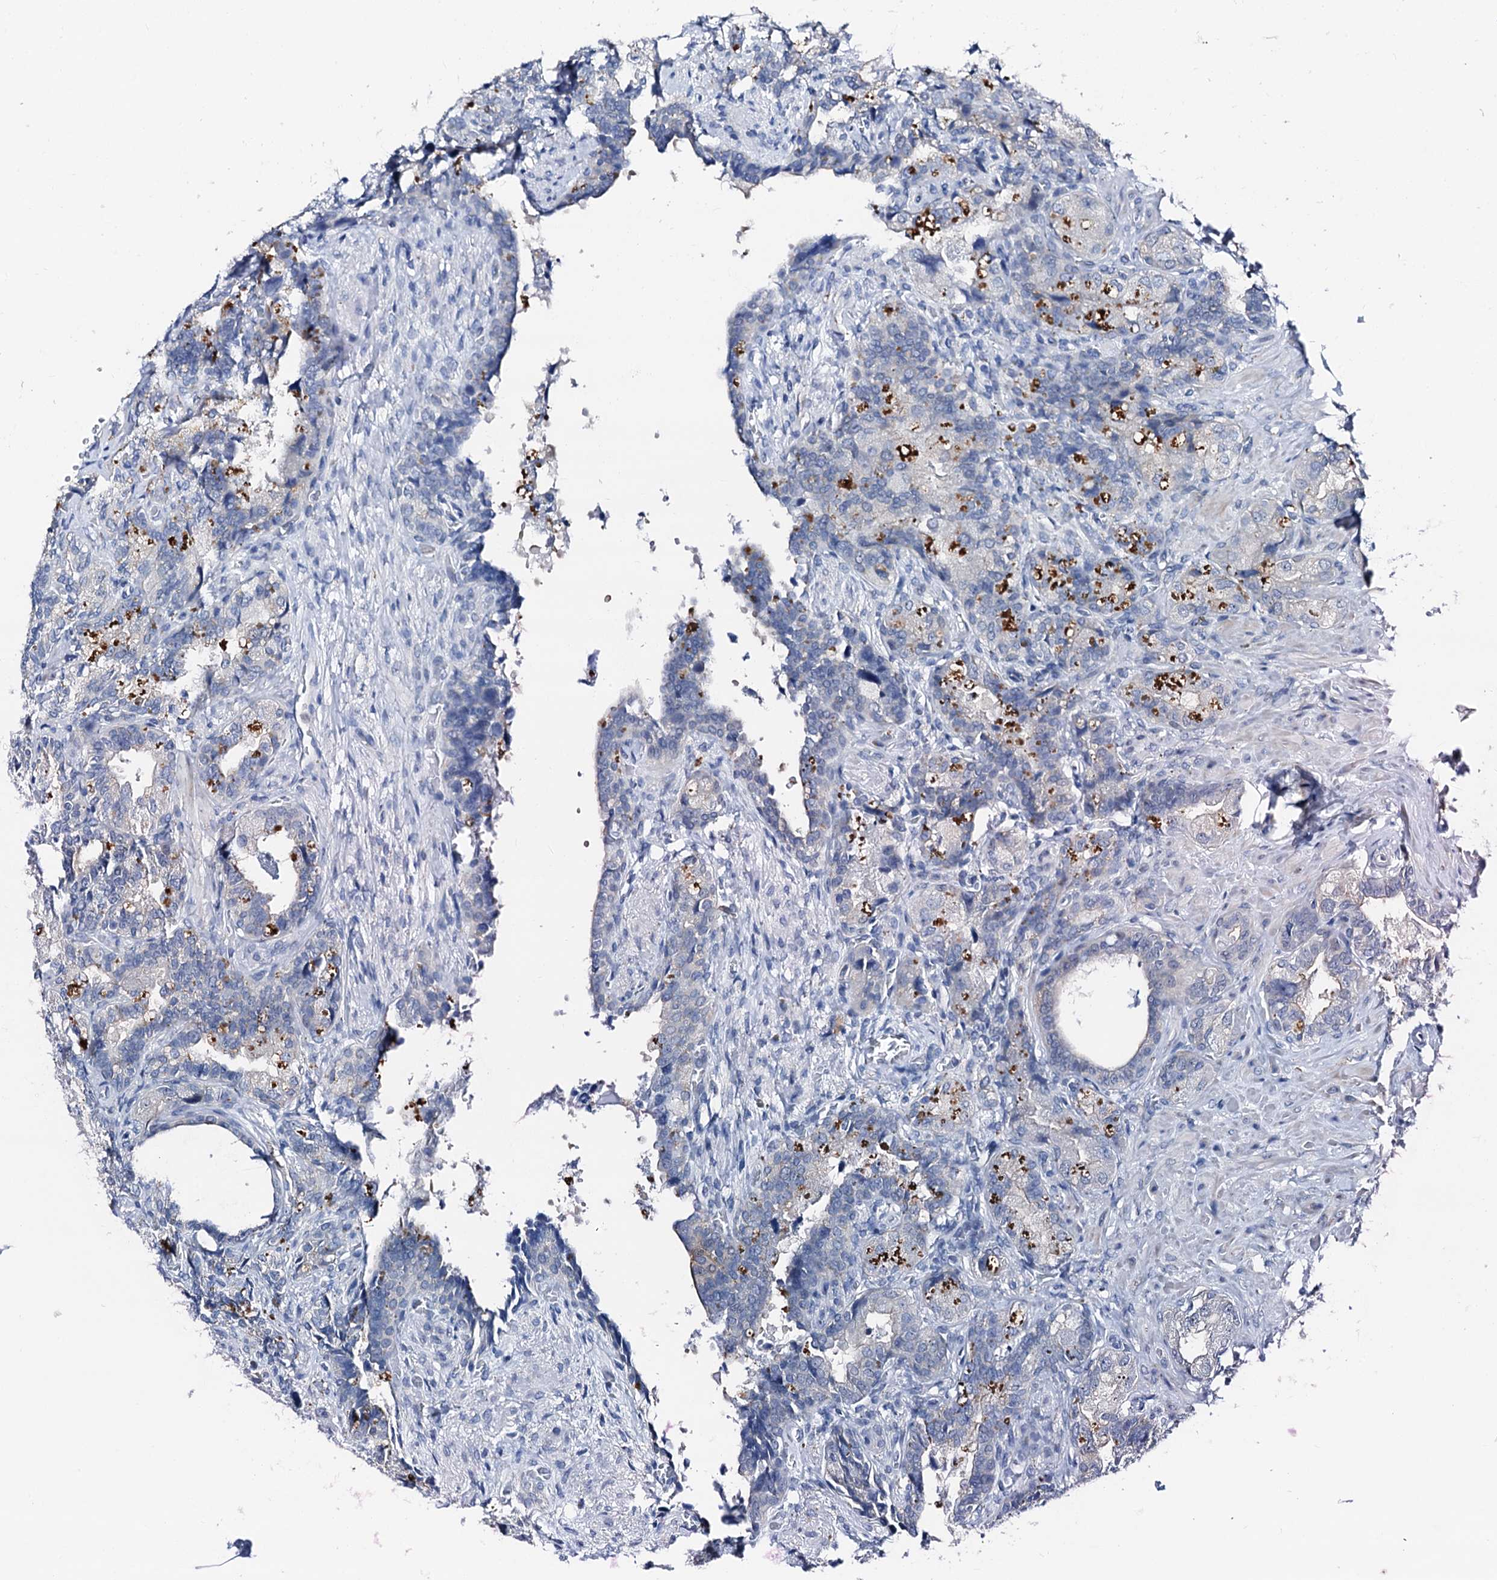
{"staining": {"intensity": "negative", "quantity": "none", "location": "none"}, "tissue": "seminal vesicle", "cell_type": "Glandular cells", "image_type": "normal", "snomed": [{"axis": "morphology", "description": "Normal tissue, NOS"}, {"axis": "topography", "description": "Prostate and seminal vesicle, NOS"}, {"axis": "topography", "description": "Prostate"}, {"axis": "topography", "description": "Seminal veicle"}], "caption": "This histopathology image is of unremarkable seminal vesicle stained with immunohistochemistry (IHC) to label a protein in brown with the nuclei are counter-stained blue. There is no staining in glandular cells. The staining was performed using DAB (3,3'-diaminobenzidine) to visualize the protein expression in brown, while the nuclei were stained in blue with hematoxylin (Magnification: 20x).", "gene": "TRAFD1", "patient": {"sex": "male", "age": 67}}